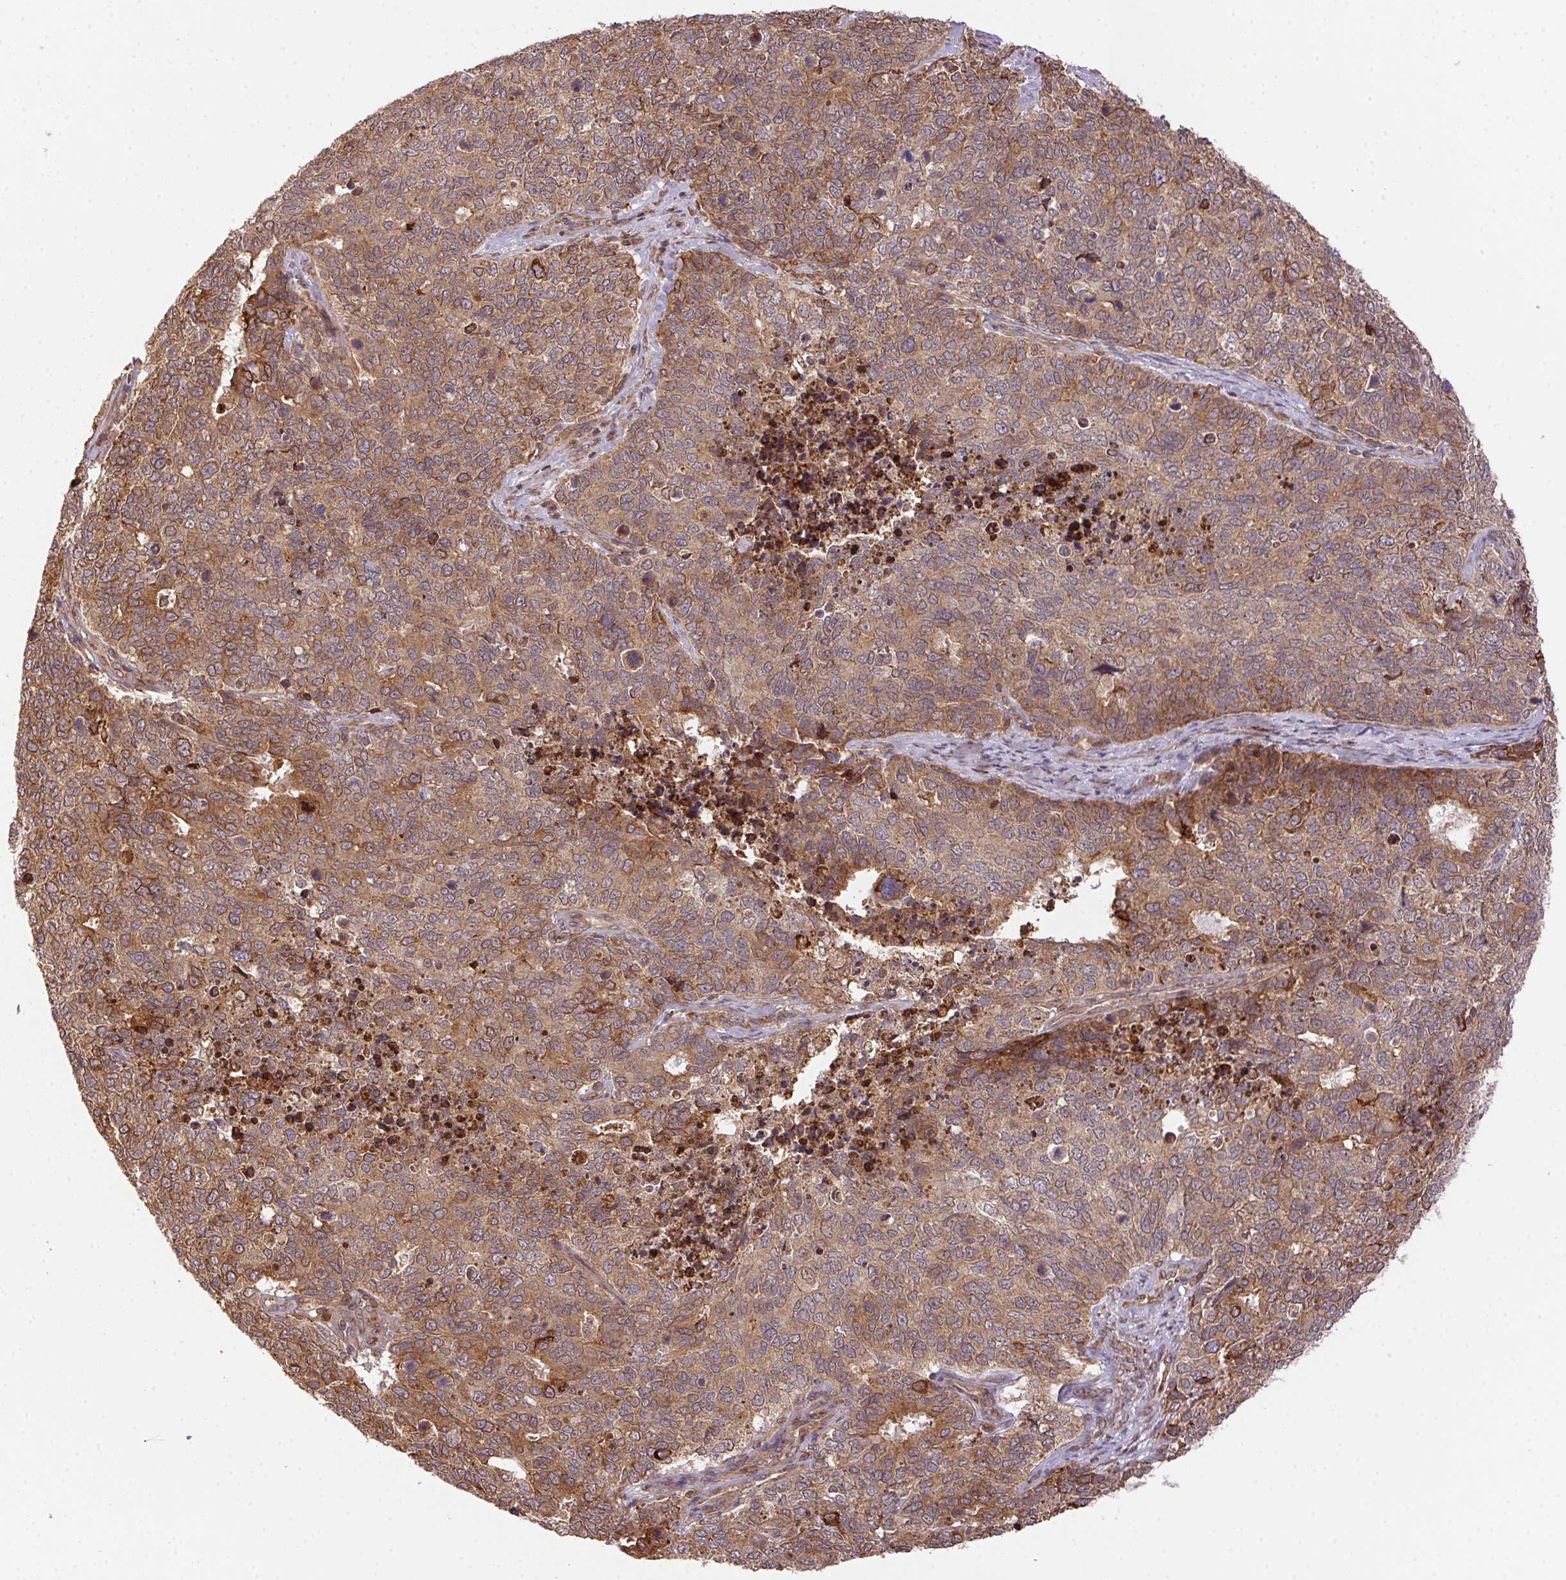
{"staining": {"intensity": "moderate", "quantity": ">75%", "location": "cytoplasmic/membranous"}, "tissue": "breast cancer", "cell_type": "Tumor cells", "image_type": "cancer", "snomed": [{"axis": "morphology", "description": "Lobular carcinoma"}, {"axis": "topography", "description": "Breast"}], "caption": "Immunohistochemistry (DAB) staining of breast cancer (lobular carcinoma) demonstrates moderate cytoplasmic/membranous protein positivity in about >75% of tumor cells. (Stains: DAB (3,3'-diaminobenzidine) in brown, nuclei in blue, Microscopy: brightfield microscopy at high magnification).", "gene": "MEX3D", "patient": {"sex": "female", "age": 49}}